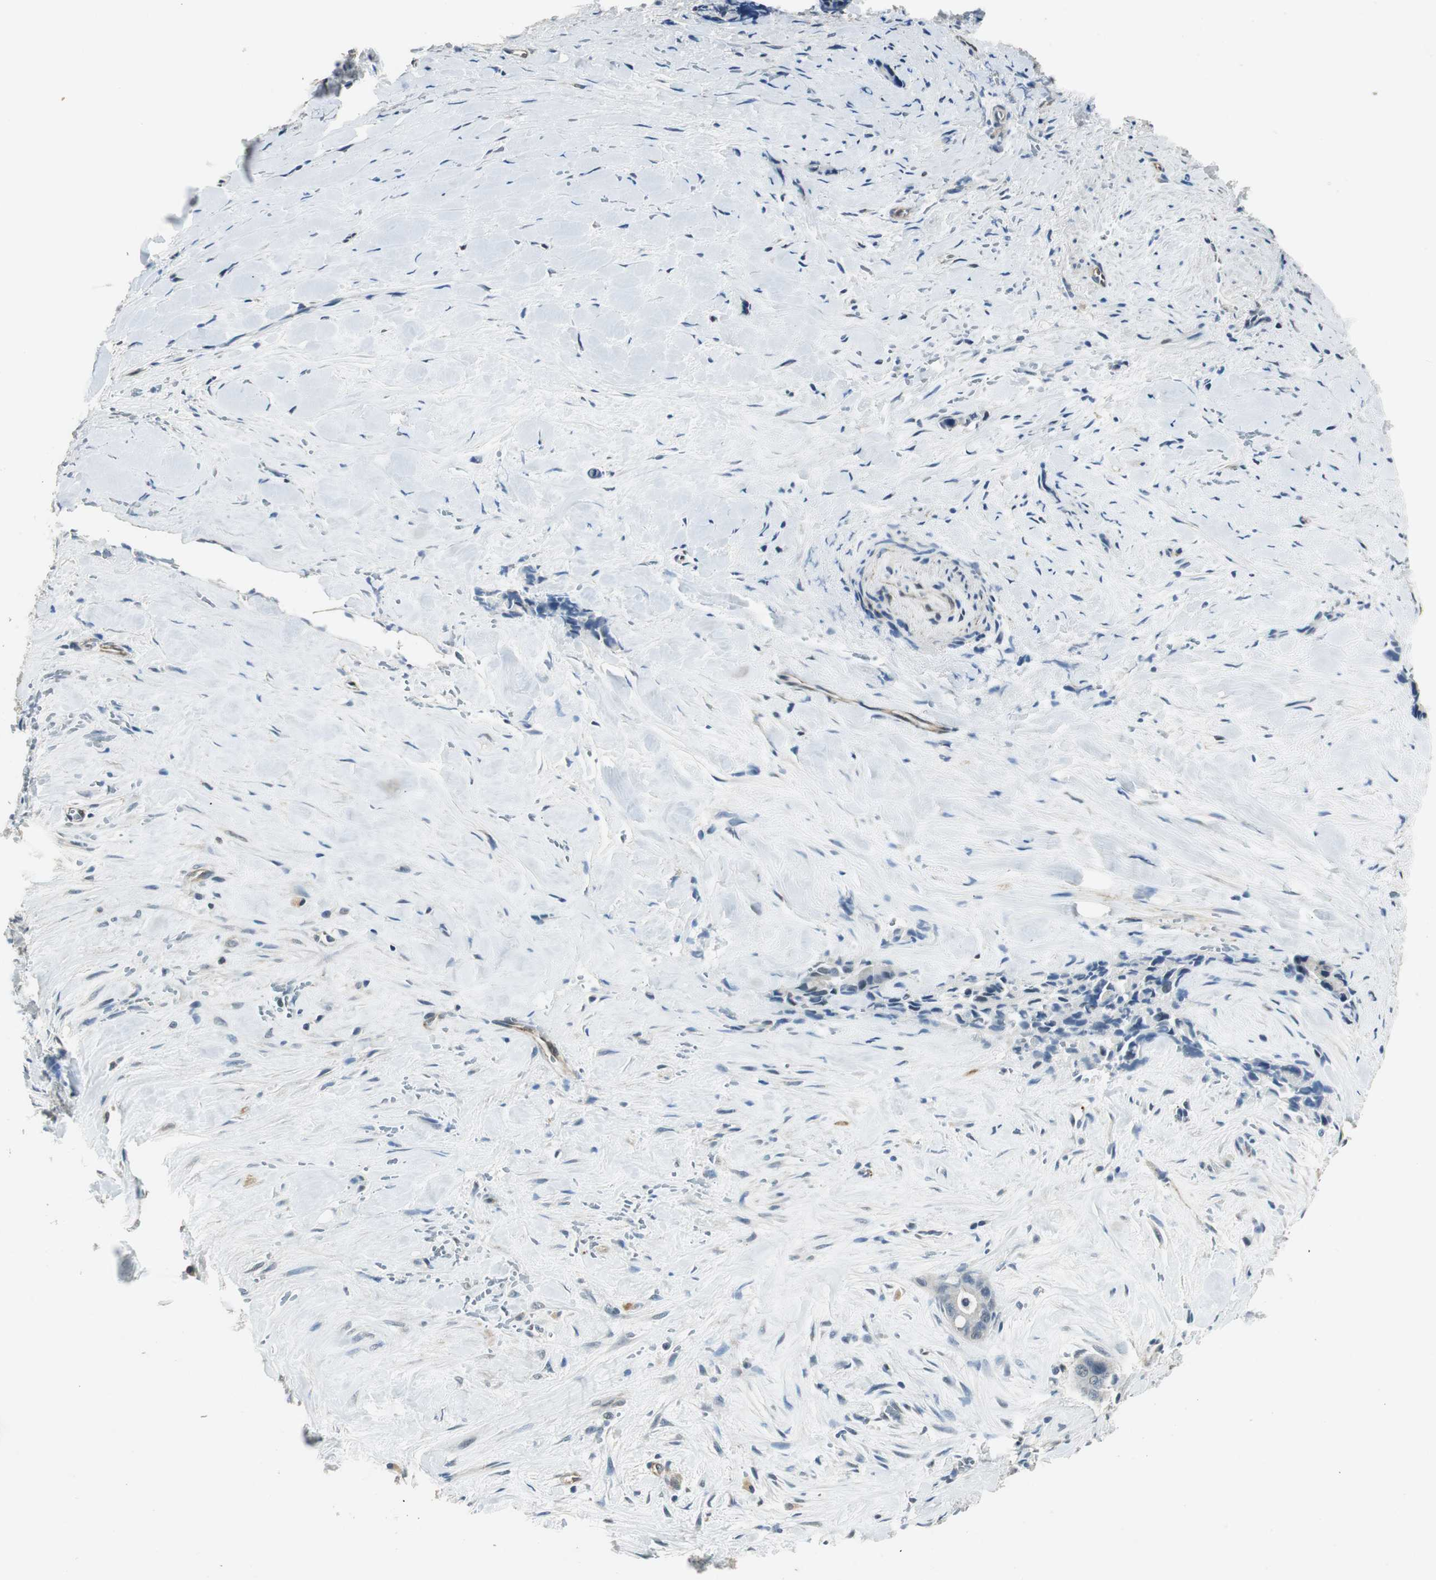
{"staining": {"intensity": "negative", "quantity": "none", "location": "none"}, "tissue": "liver cancer", "cell_type": "Tumor cells", "image_type": "cancer", "snomed": [{"axis": "morphology", "description": "Cholangiocarcinoma"}, {"axis": "topography", "description": "Liver"}], "caption": "Liver cancer (cholangiocarcinoma) was stained to show a protein in brown. There is no significant positivity in tumor cells.", "gene": "PSMB4", "patient": {"sex": "female", "age": 55}}